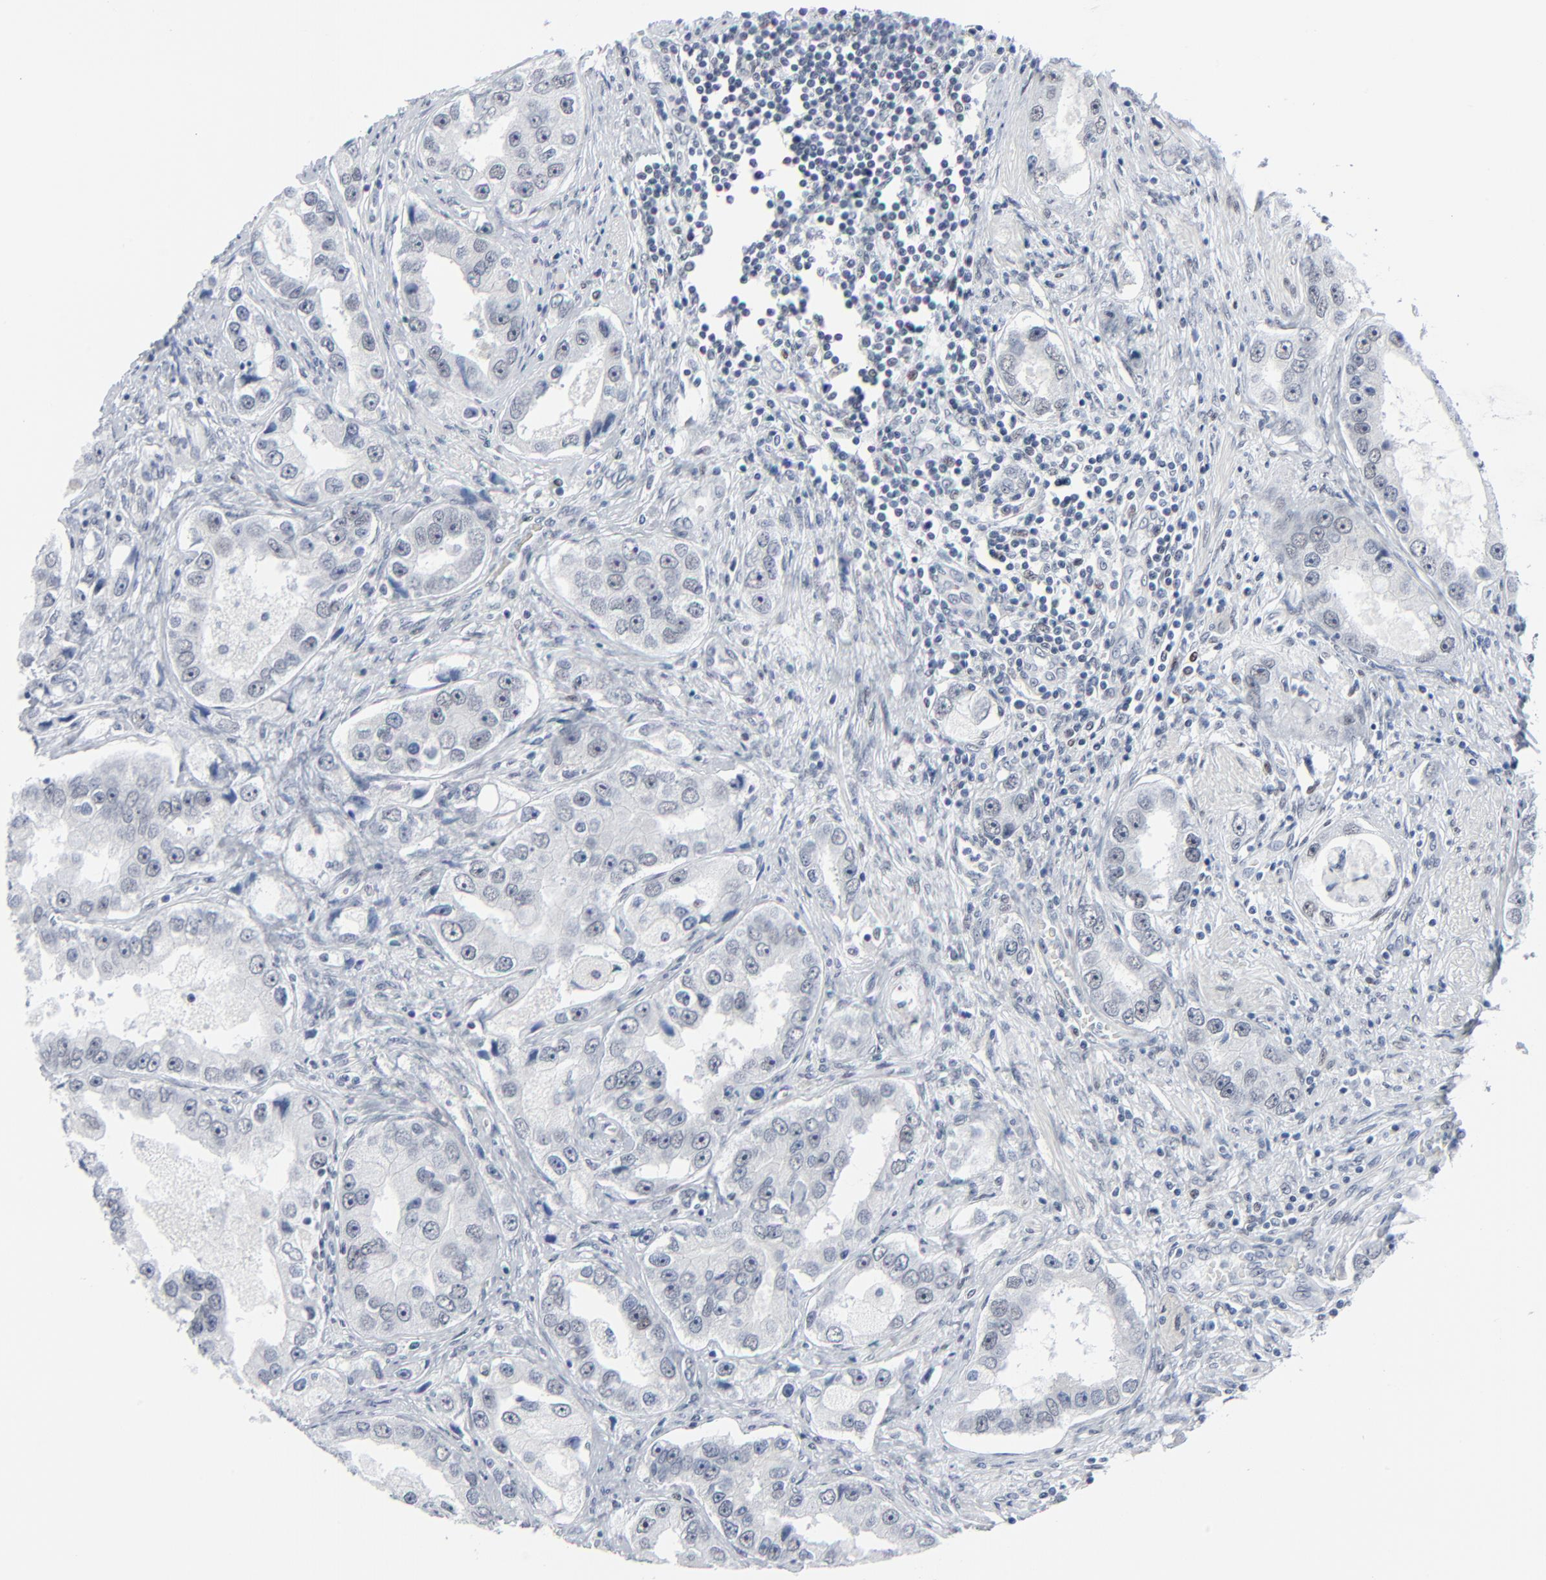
{"staining": {"intensity": "negative", "quantity": "none", "location": "none"}, "tissue": "prostate cancer", "cell_type": "Tumor cells", "image_type": "cancer", "snomed": [{"axis": "morphology", "description": "Adenocarcinoma, High grade"}, {"axis": "topography", "description": "Prostate"}], "caption": "Tumor cells are negative for brown protein staining in prostate high-grade adenocarcinoma.", "gene": "SIRT1", "patient": {"sex": "male", "age": 63}}